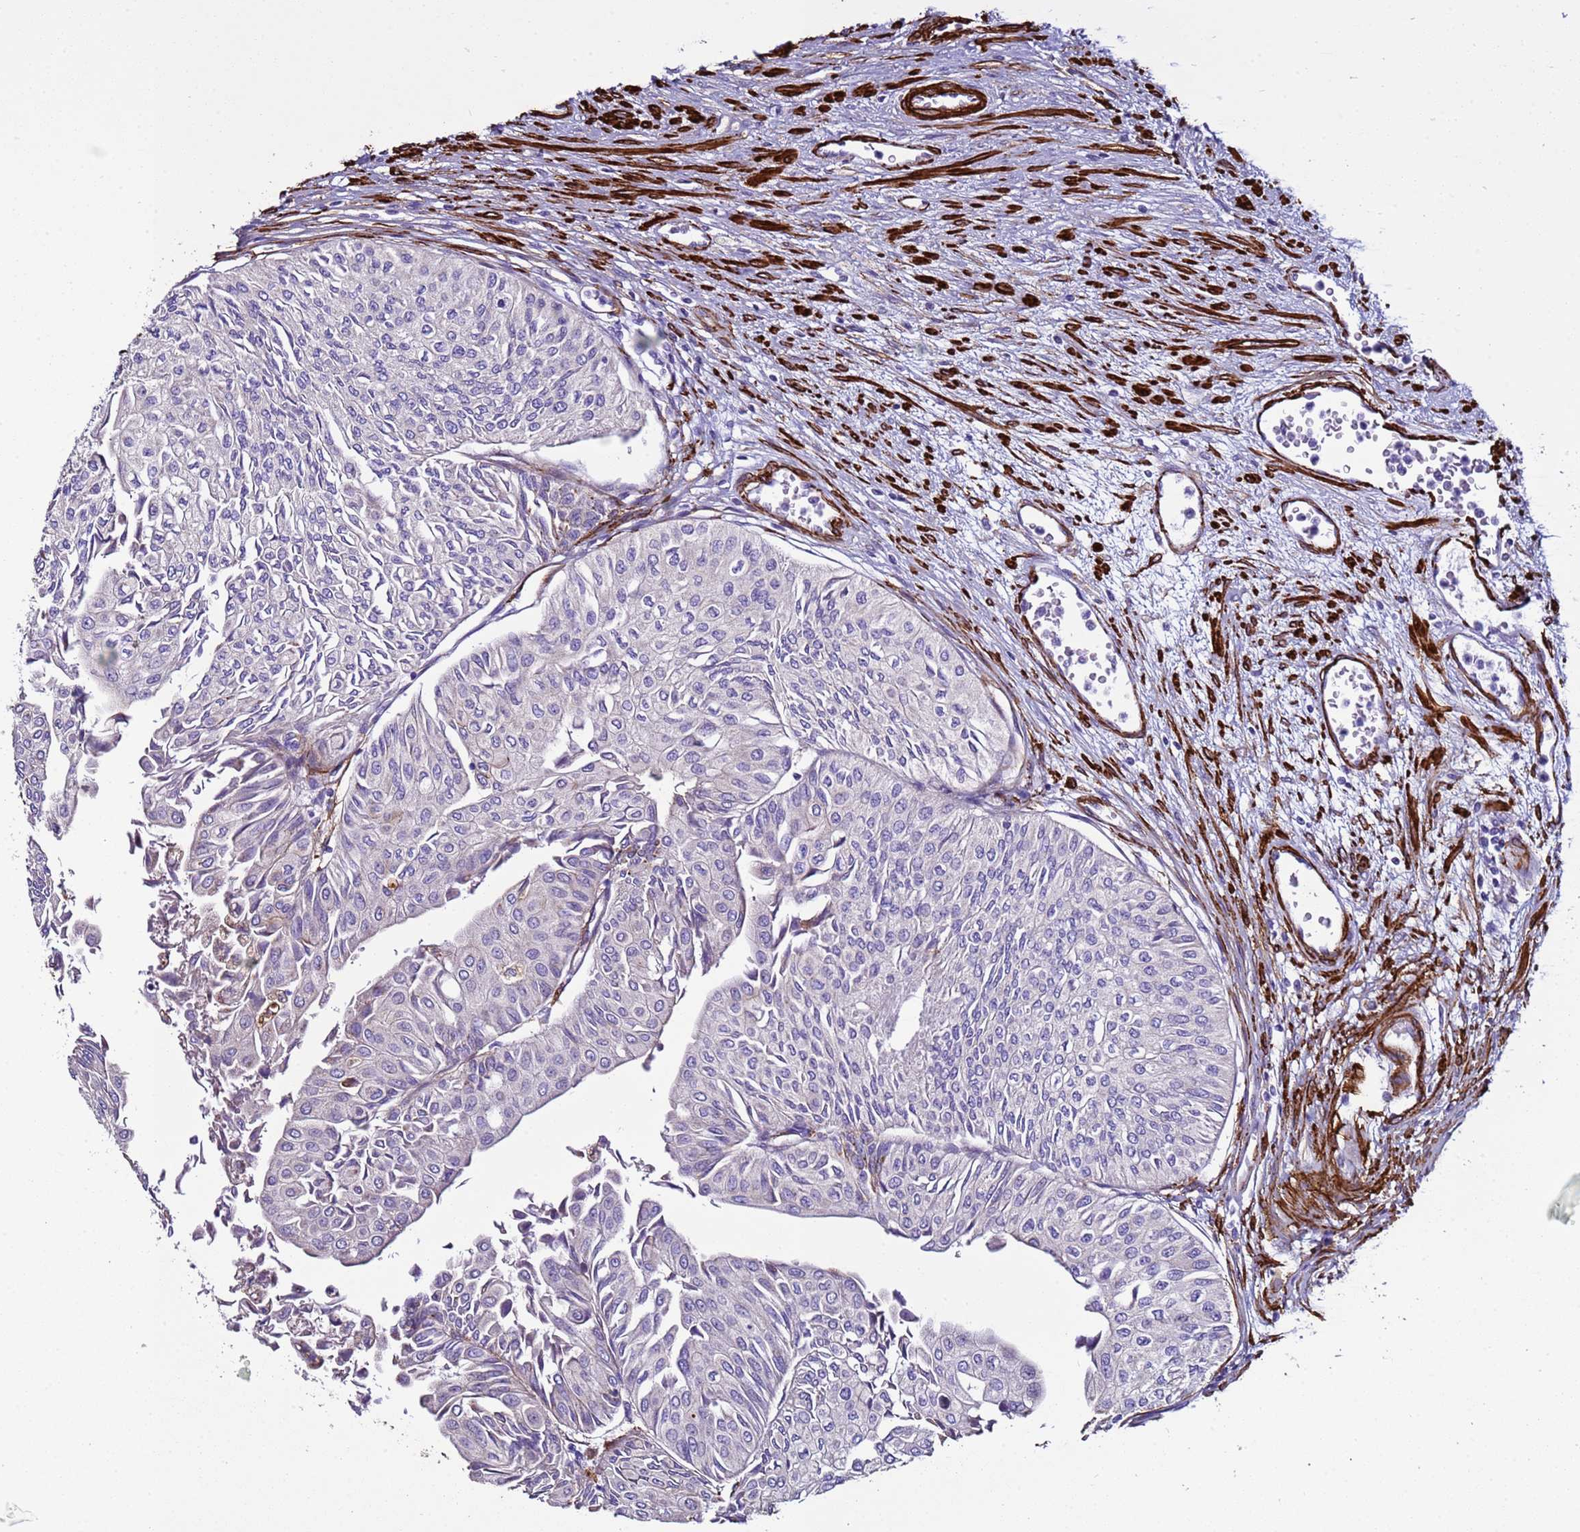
{"staining": {"intensity": "negative", "quantity": "none", "location": "none"}, "tissue": "urothelial cancer", "cell_type": "Tumor cells", "image_type": "cancer", "snomed": [{"axis": "morphology", "description": "Urothelial carcinoma, Low grade"}, {"axis": "topography", "description": "Urinary bladder"}], "caption": "IHC of urothelial cancer exhibits no expression in tumor cells.", "gene": "RABL2B", "patient": {"sex": "male", "age": 67}}